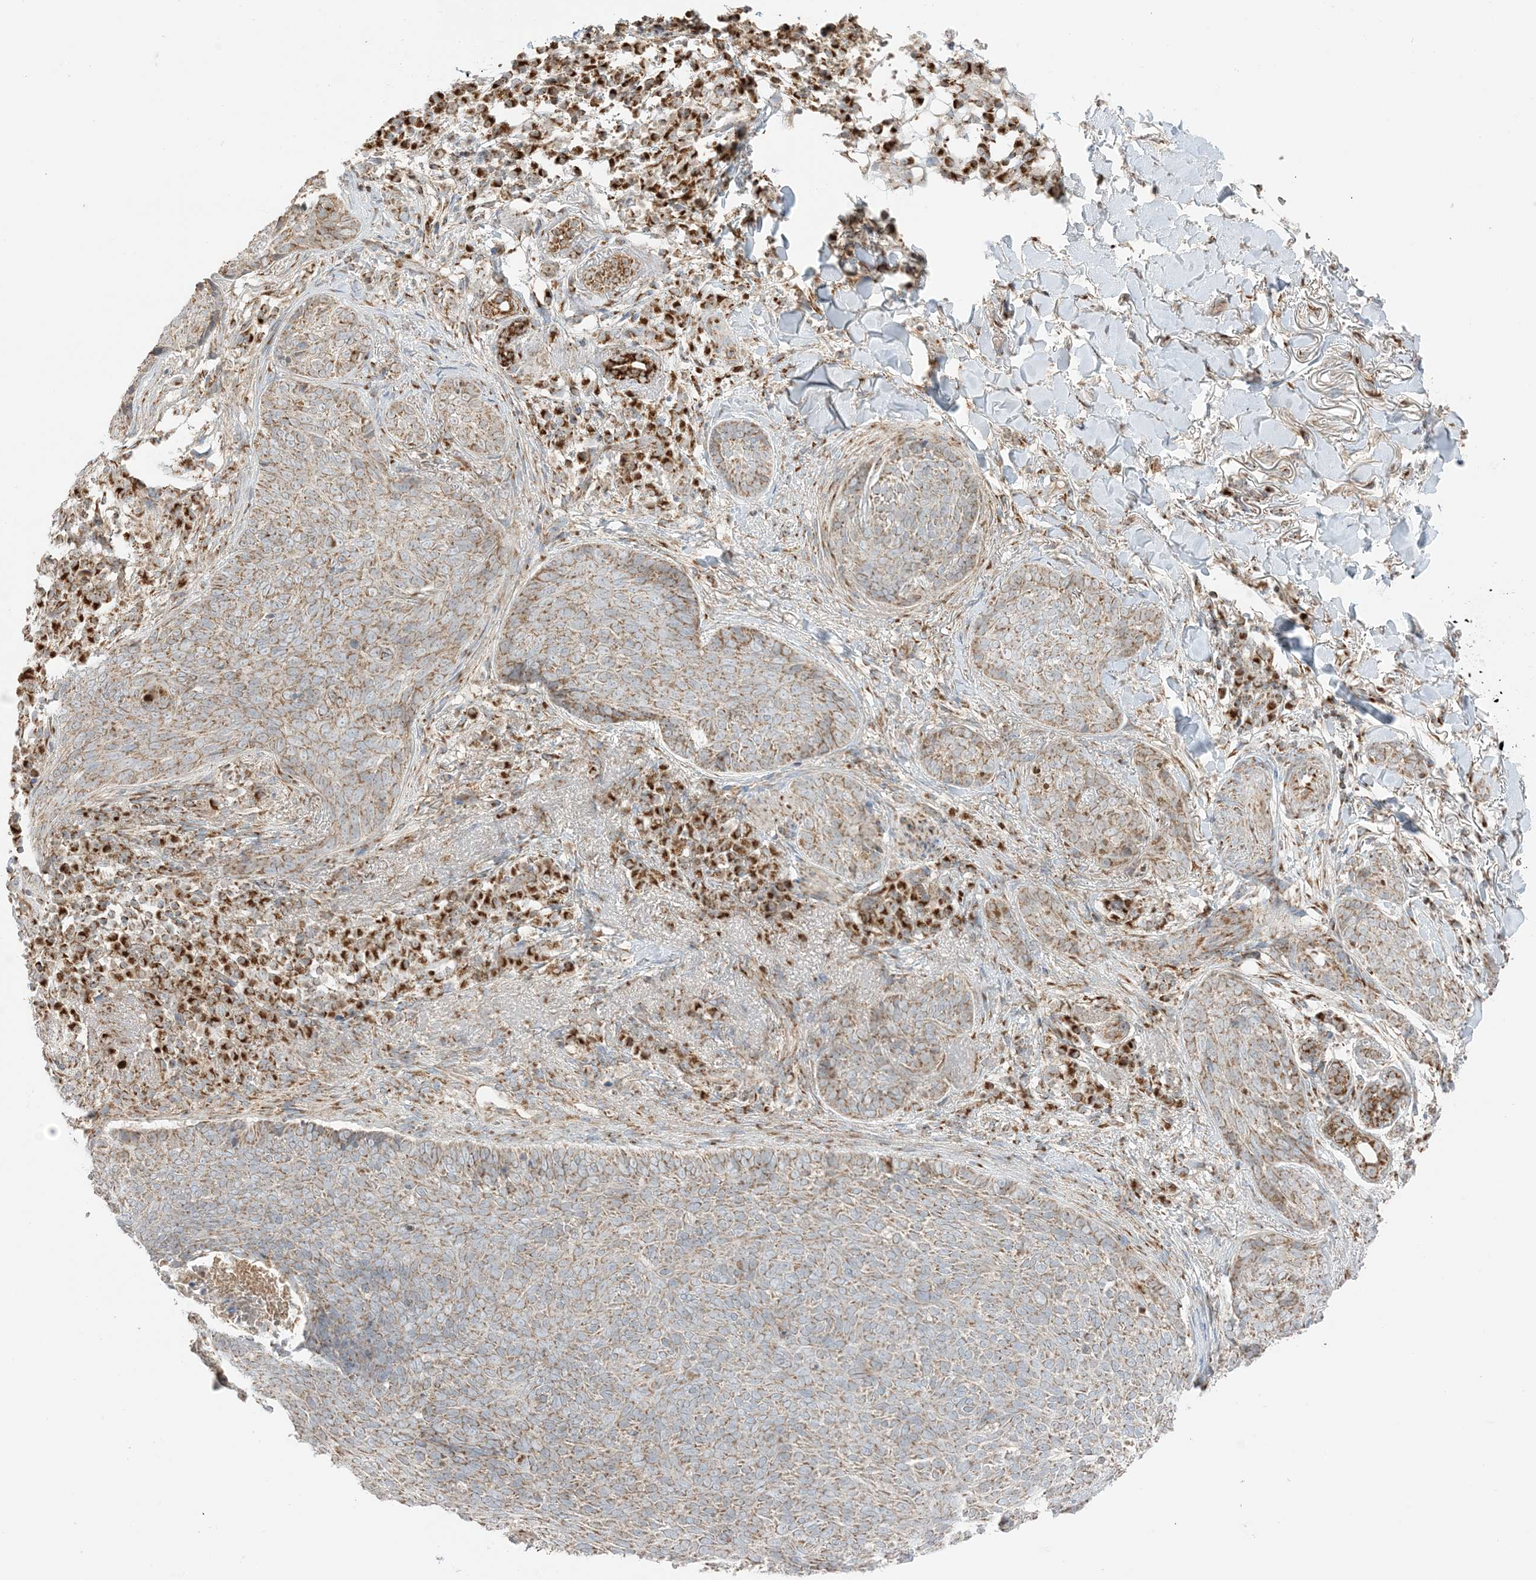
{"staining": {"intensity": "moderate", "quantity": ">75%", "location": "cytoplasmic/membranous"}, "tissue": "skin cancer", "cell_type": "Tumor cells", "image_type": "cancer", "snomed": [{"axis": "morphology", "description": "Basal cell carcinoma"}, {"axis": "topography", "description": "Skin"}], "caption": "This is an image of immunohistochemistry staining of basal cell carcinoma (skin), which shows moderate staining in the cytoplasmic/membranous of tumor cells.", "gene": "SLC25A12", "patient": {"sex": "male", "age": 85}}